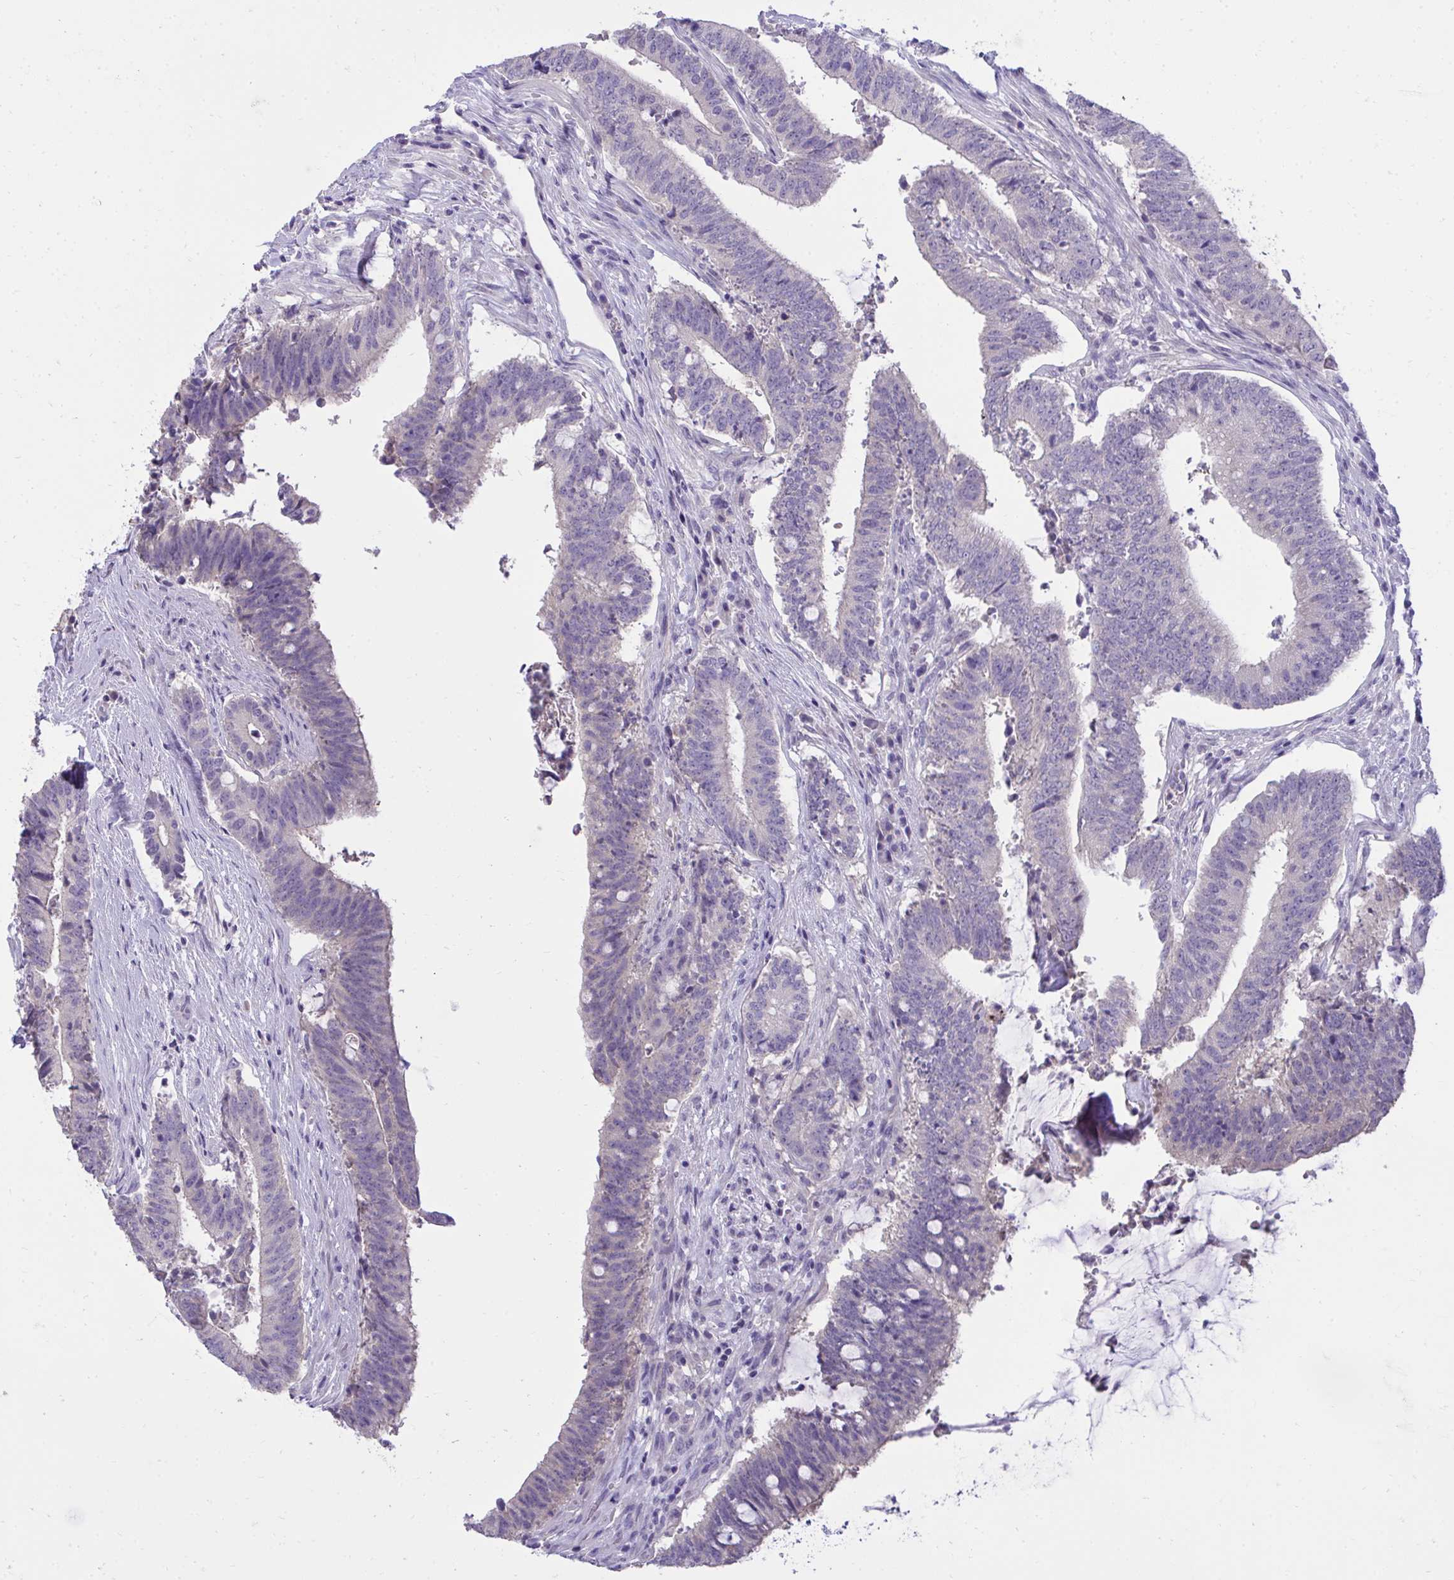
{"staining": {"intensity": "negative", "quantity": "none", "location": "none"}, "tissue": "colorectal cancer", "cell_type": "Tumor cells", "image_type": "cancer", "snomed": [{"axis": "morphology", "description": "Adenocarcinoma, NOS"}, {"axis": "topography", "description": "Colon"}], "caption": "Tumor cells show no significant protein positivity in colorectal cancer (adenocarcinoma).", "gene": "TMCO5A", "patient": {"sex": "female", "age": 43}}